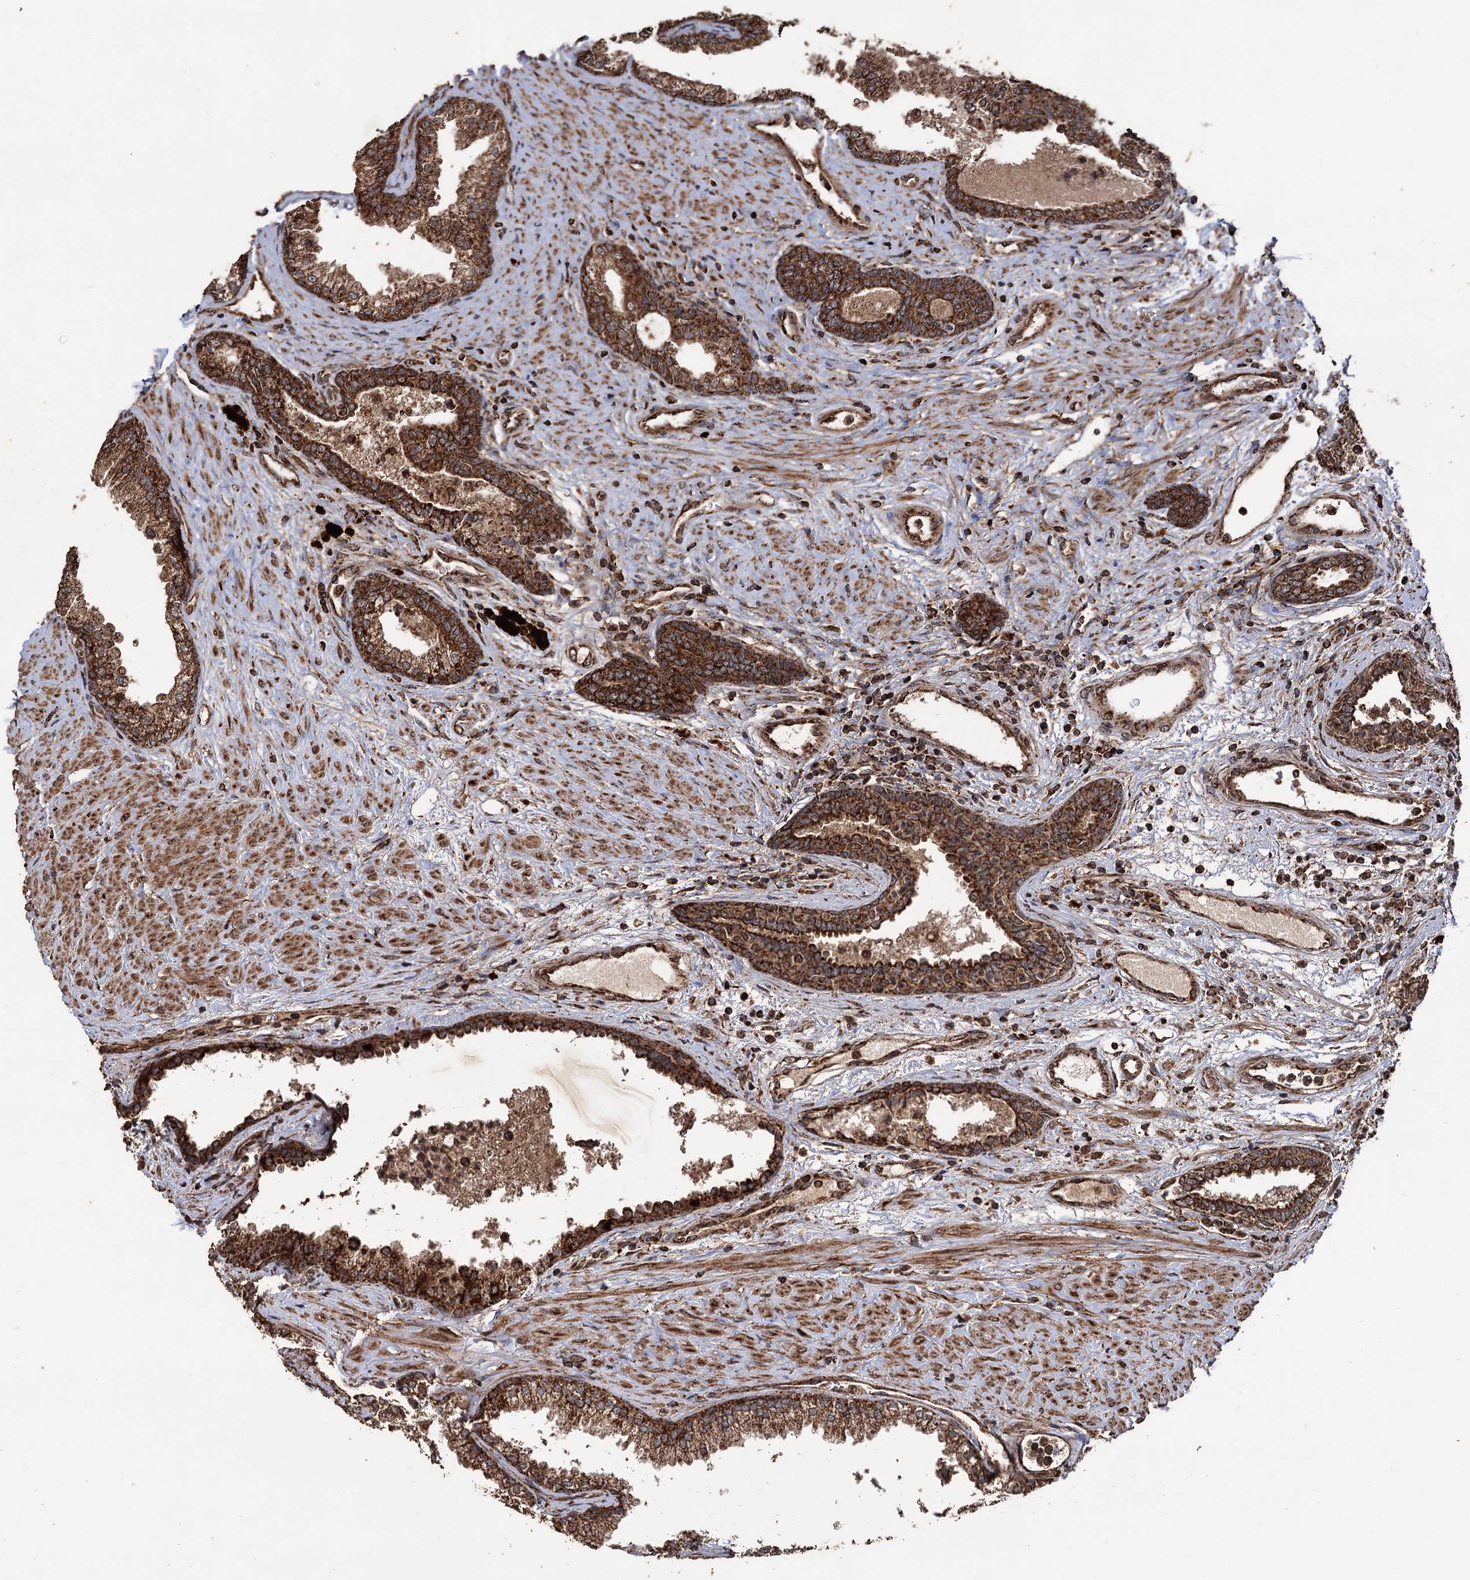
{"staining": {"intensity": "strong", "quantity": ">75%", "location": "cytoplasmic/membranous"}, "tissue": "prostate", "cell_type": "Glandular cells", "image_type": "normal", "snomed": [{"axis": "morphology", "description": "Normal tissue, NOS"}, {"axis": "topography", "description": "Prostate"}], "caption": "The photomicrograph demonstrates immunohistochemical staining of normal prostate. There is strong cytoplasmic/membranous positivity is present in about >75% of glandular cells.", "gene": "IPO4", "patient": {"sex": "male", "age": 76}}